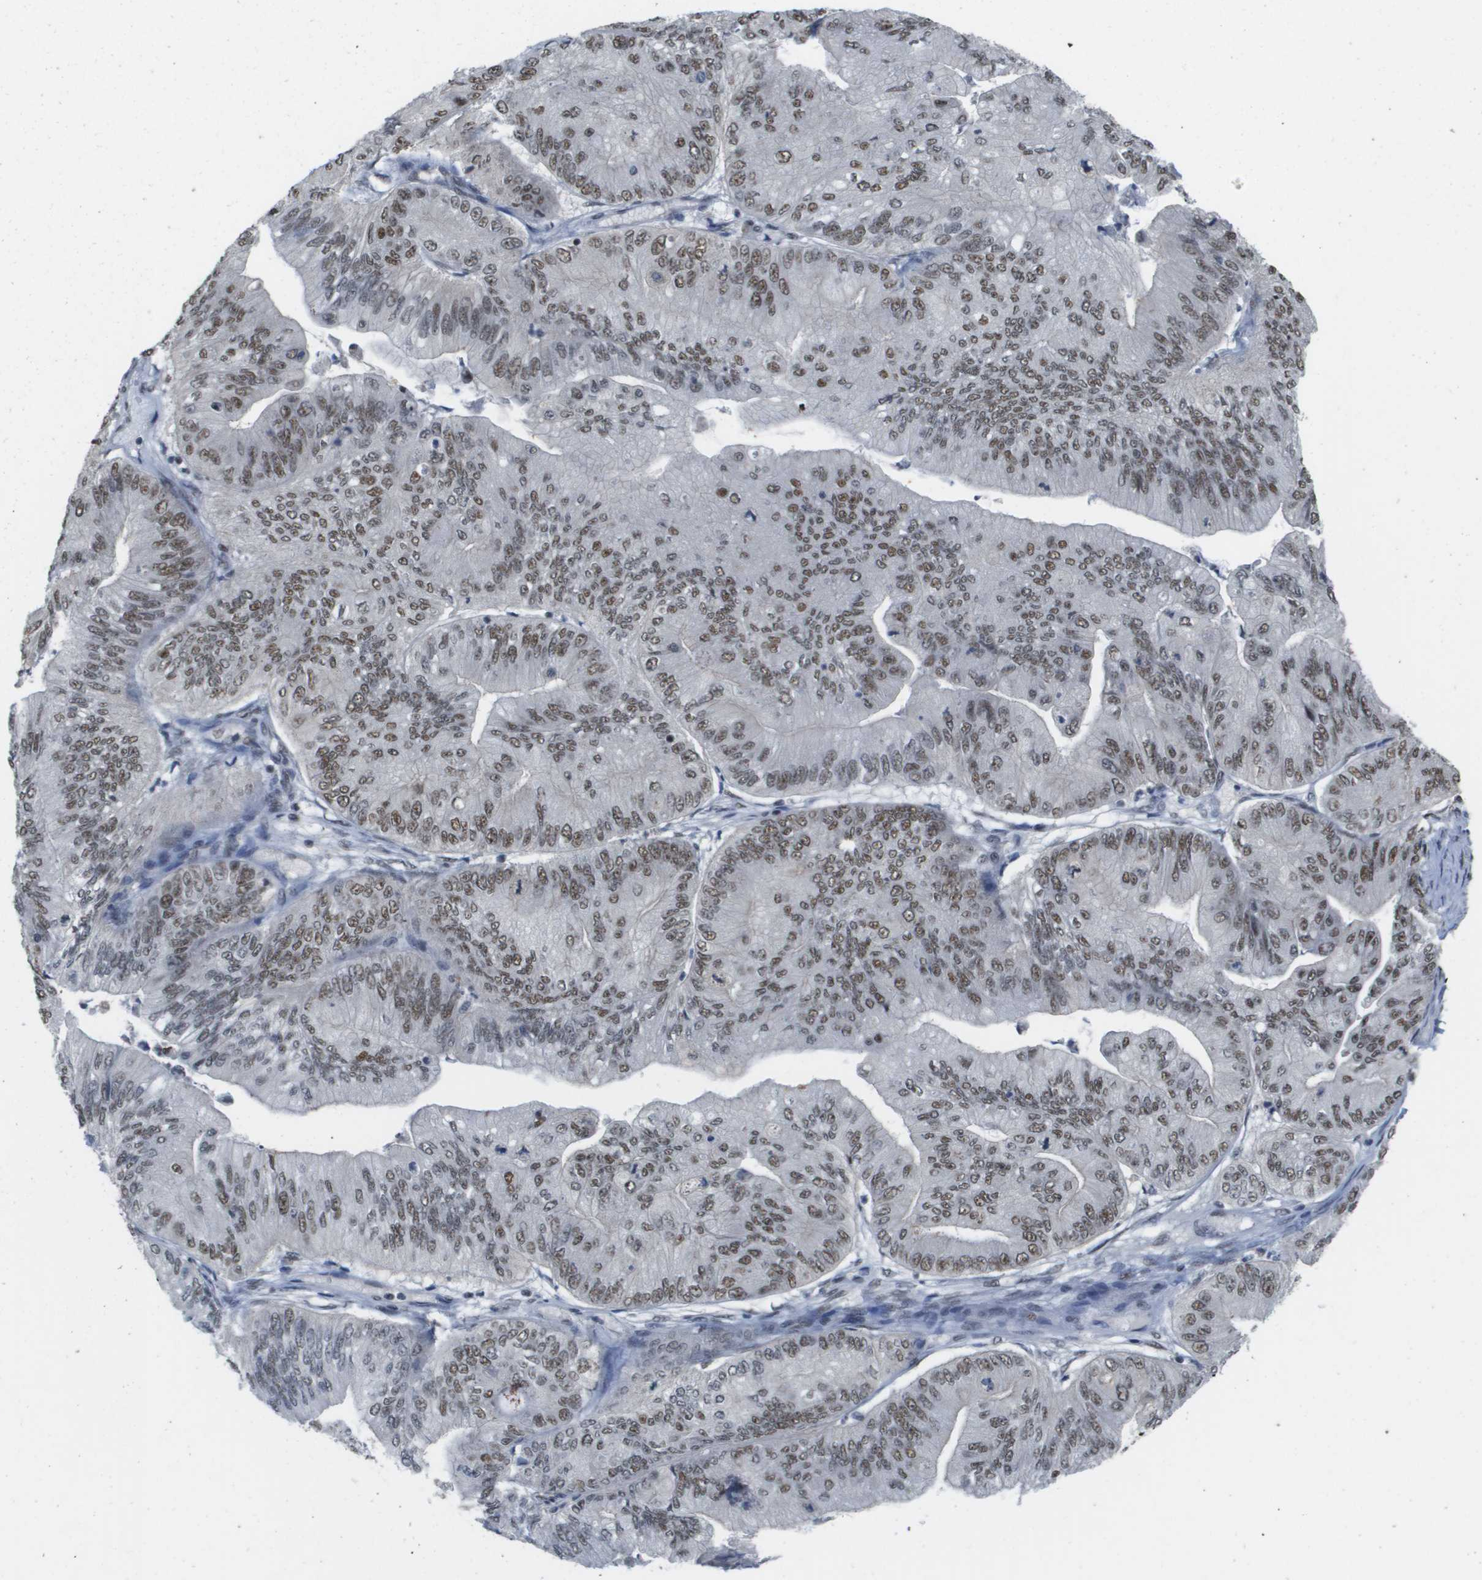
{"staining": {"intensity": "moderate", "quantity": ">75%", "location": "nuclear"}, "tissue": "ovarian cancer", "cell_type": "Tumor cells", "image_type": "cancer", "snomed": [{"axis": "morphology", "description": "Cystadenocarcinoma, mucinous, NOS"}, {"axis": "topography", "description": "Ovary"}], "caption": "Immunohistochemical staining of mucinous cystadenocarcinoma (ovarian) shows medium levels of moderate nuclear positivity in approximately >75% of tumor cells. The protein is stained brown, and the nuclei are stained in blue (DAB (3,3'-diaminobenzidine) IHC with brightfield microscopy, high magnification).", "gene": "ISY1", "patient": {"sex": "female", "age": 61}}